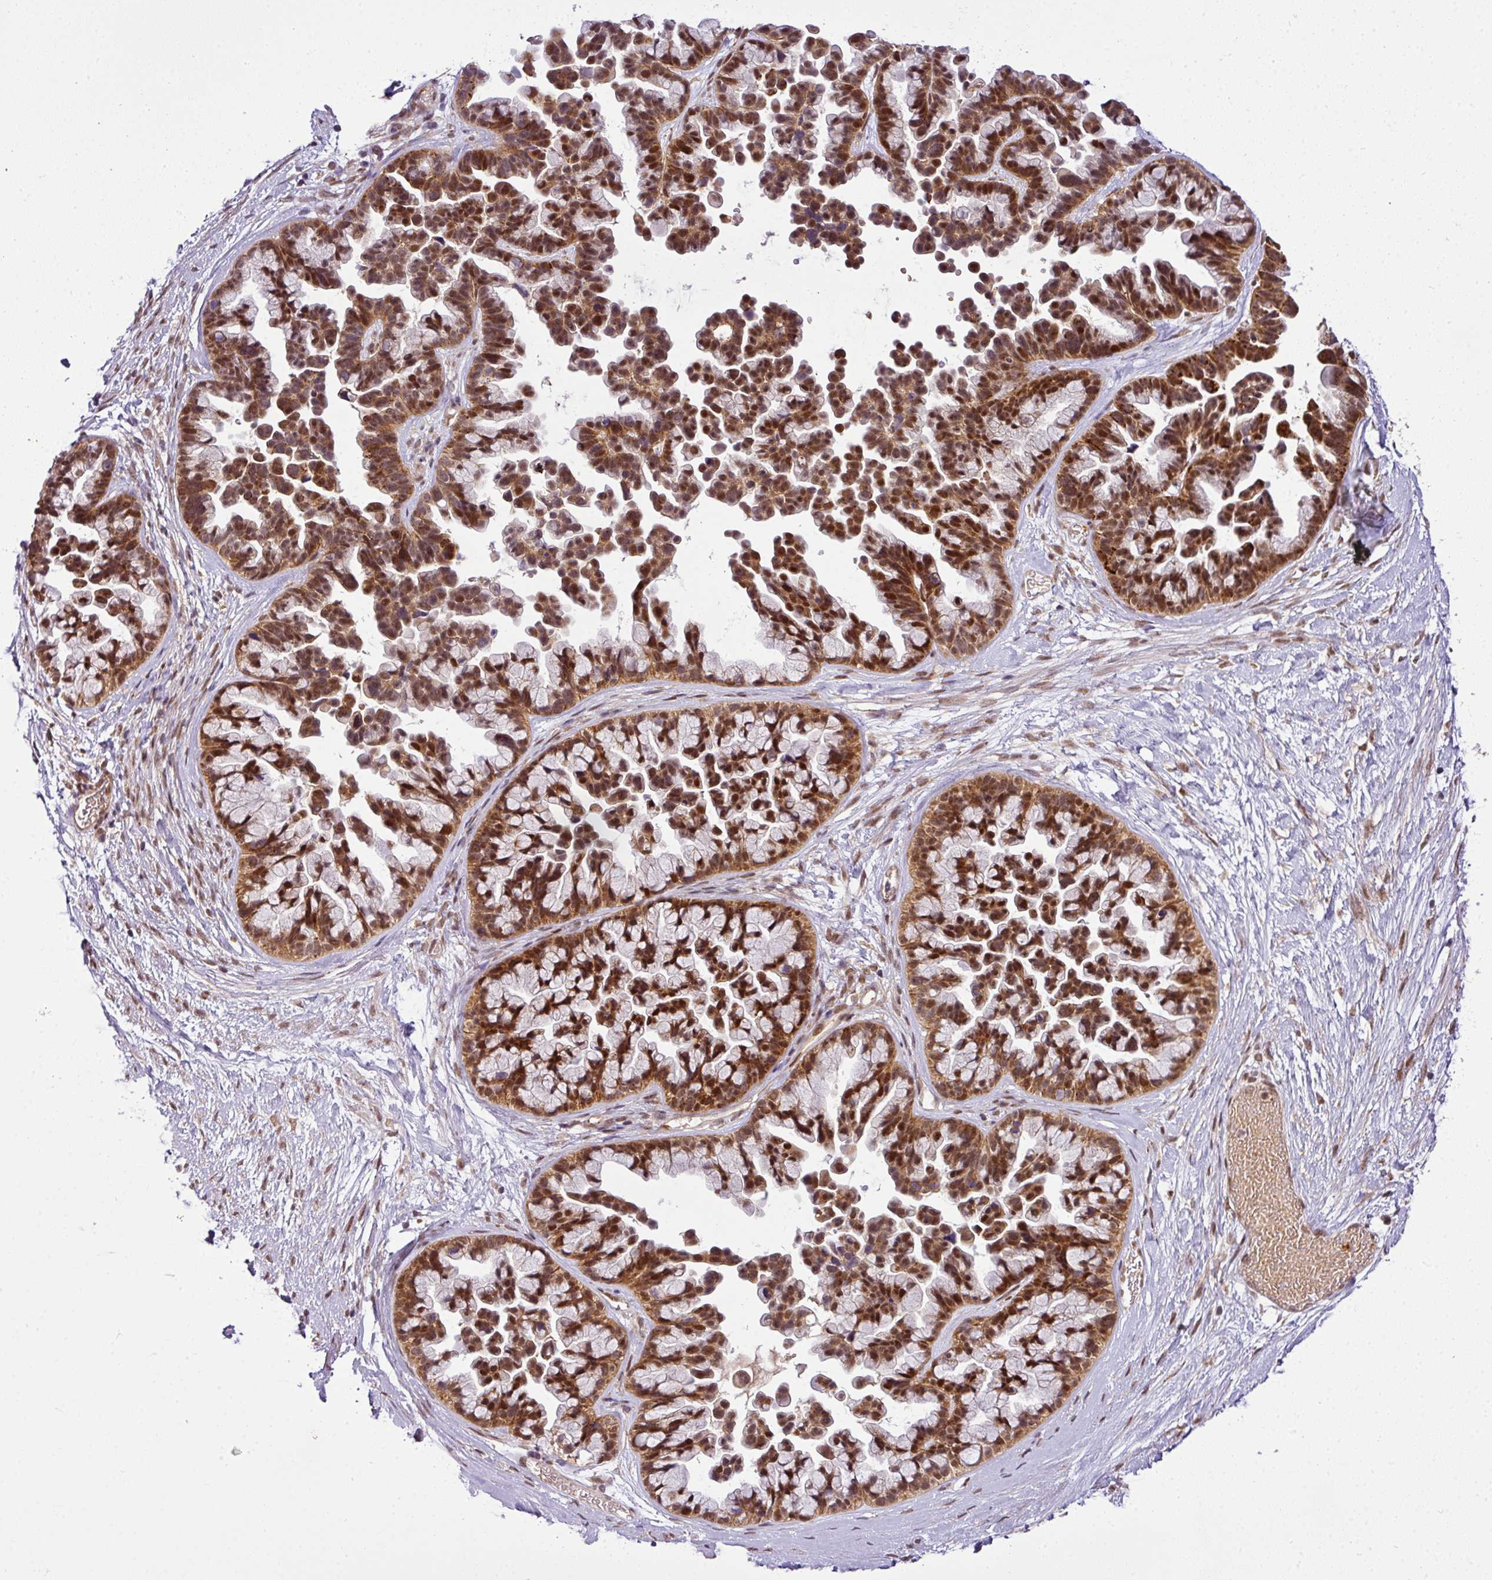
{"staining": {"intensity": "strong", "quantity": ">75%", "location": "cytoplasmic/membranous,nuclear"}, "tissue": "ovarian cancer", "cell_type": "Tumor cells", "image_type": "cancer", "snomed": [{"axis": "morphology", "description": "Cystadenocarcinoma, serous, NOS"}, {"axis": "topography", "description": "Ovary"}], "caption": "Serous cystadenocarcinoma (ovarian) stained with a brown dye displays strong cytoplasmic/membranous and nuclear positive expression in approximately >75% of tumor cells.", "gene": "C1orf226", "patient": {"sex": "female", "age": 56}}